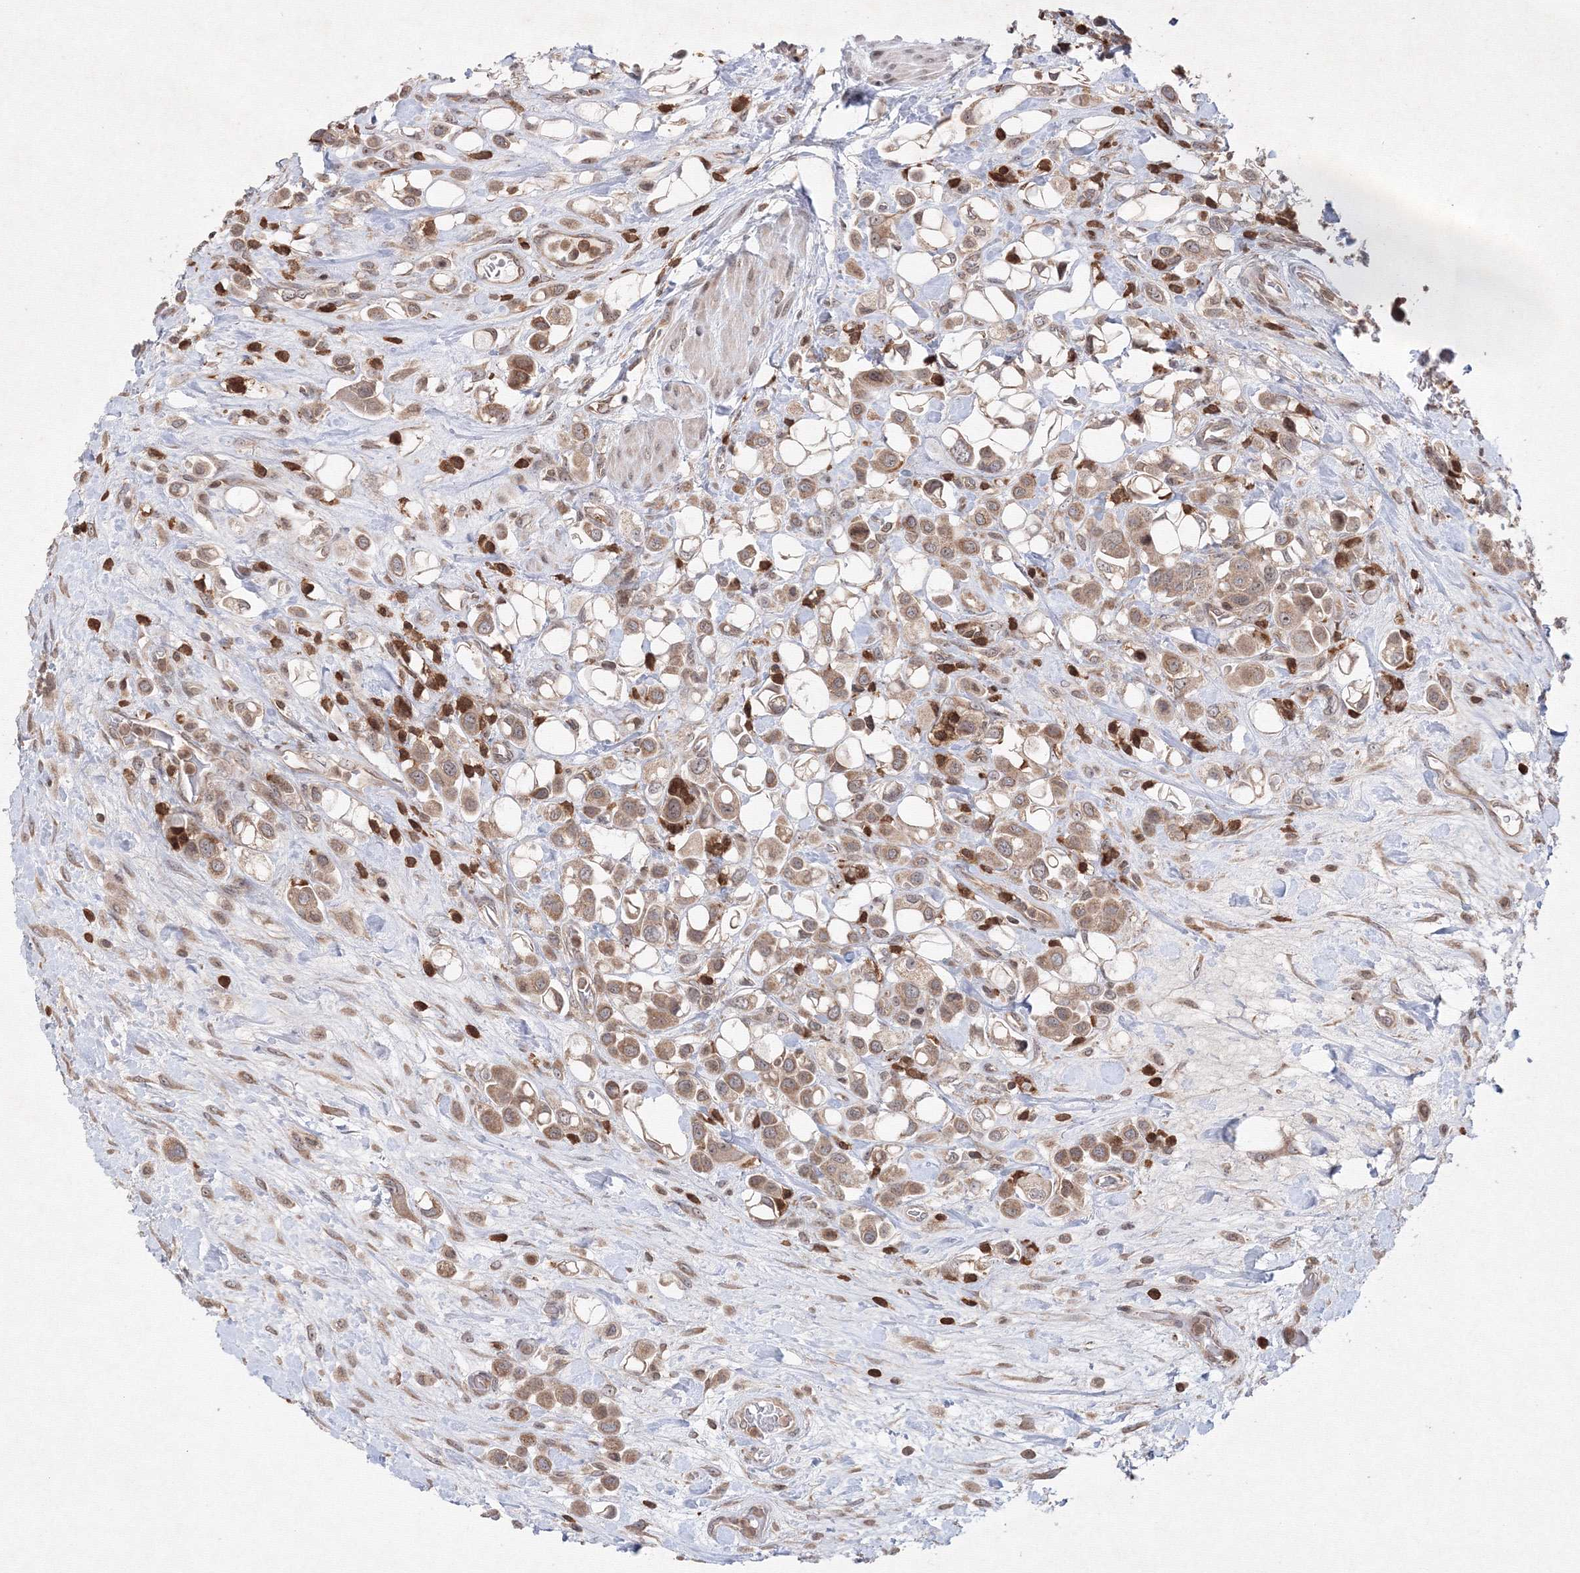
{"staining": {"intensity": "moderate", "quantity": ">75%", "location": "cytoplasmic/membranous"}, "tissue": "urothelial cancer", "cell_type": "Tumor cells", "image_type": "cancer", "snomed": [{"axis": "morphology", "description": "Urothelial carcinoma, High grade"}, {"axis": "topography", "description": "Urinary bladder"}], "caption": "Urothelial carcinoma (high-grade) tissue reveals moderate cytoplasmic/membranous expression in about >75% of tumor cells", "gene": "MKRN2", "patient": {"sex": "male", "age": 50}}